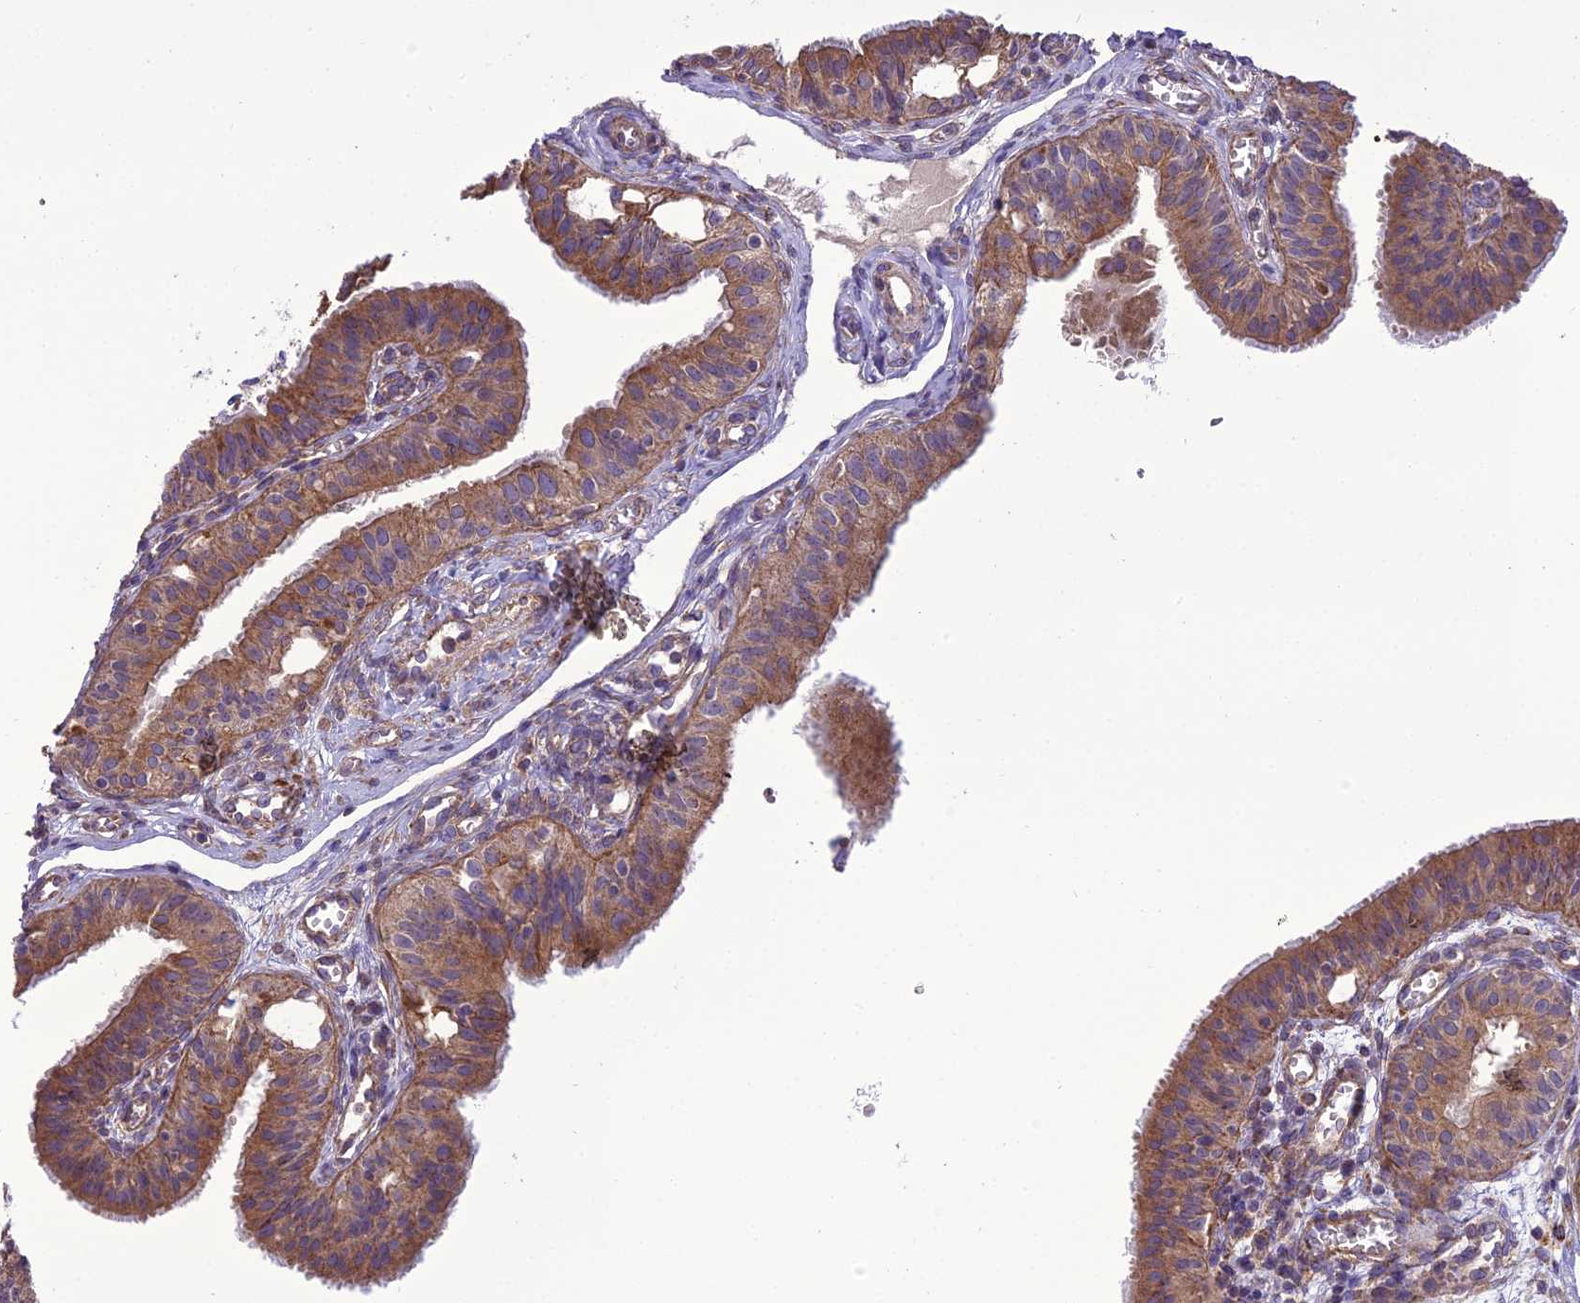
{"staining": {"intensity": "moderate", "quantity": ">75%", "location": "cytoplasmic/membranous"}, "tissue": "fallopian tube", "cell_type": "Glandular cells", "image_type": "normal", "snomed": [{"axis": "morphology", "description": "Normal tissue, NOS"}, {"axis": "topography", "description": "Fallopian tube"}, {"axis": "topography", "description": "Ovary"}], "caption": "Immunohistochemical staining of normal human fallopian tube exhibits medium levels of moderate cytoplasmic/membranous staining in about >75% of glandular cells. (DAB (3,3'-diaminobenzidine) IHC with brightfield microscopy, high magnification).", "gene": "ENSG00000260272", "patient": {"sex": "female", "age": 42}}